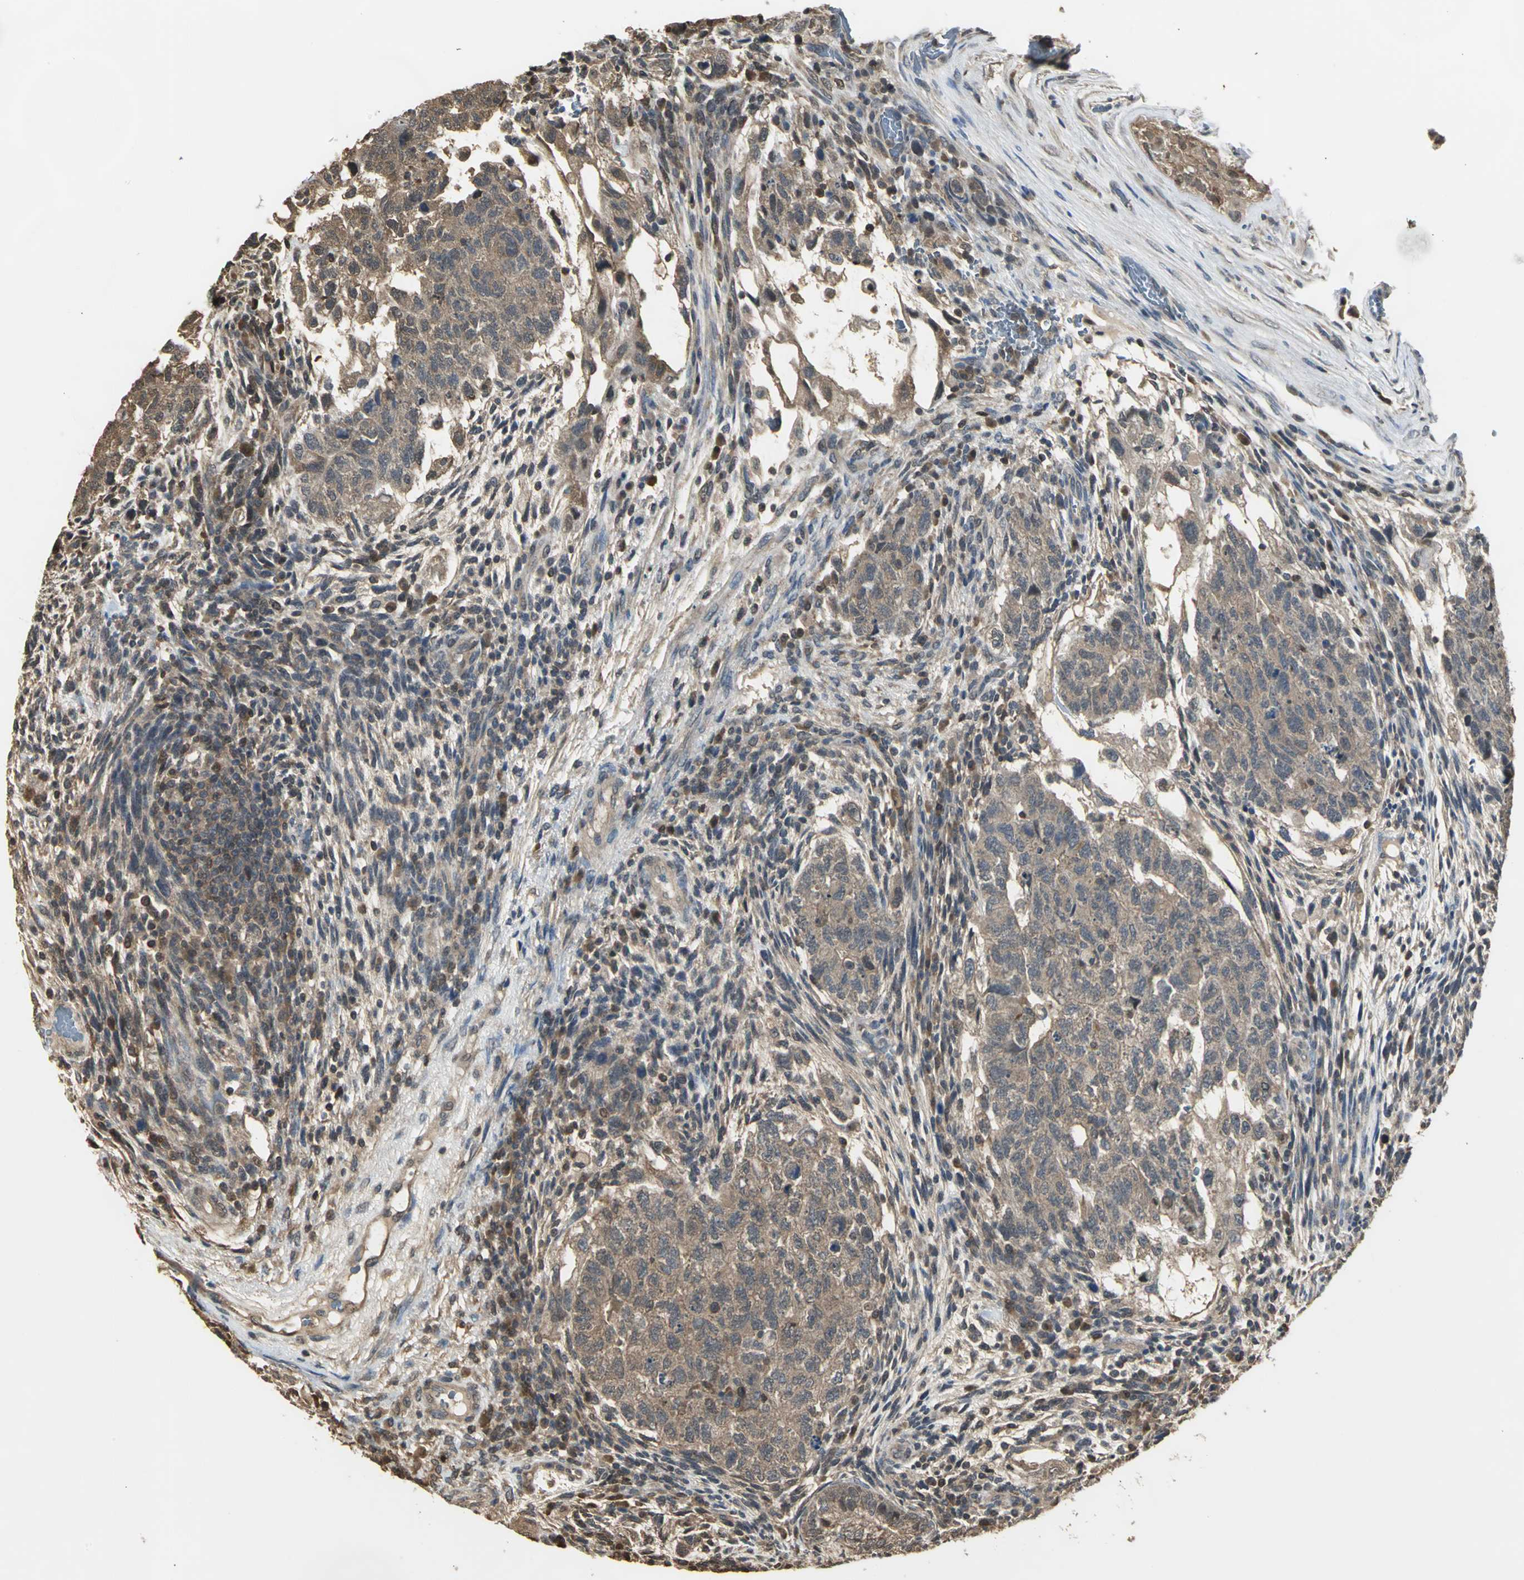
{"staining": {"intensity": "moderate", "quantity": ">75%", "location": "cytoplasmic/membranous"}, "tissue": "testis cancer", "cell_type": "Tumor cells", "image_type": "cancer", "snomed": [{"axis": "morphology", "description": "Normal tissue, NOS"}, {"axis": "morphology", "description": "Carcinoma, Embryonal, NOS"}, {"axis": "topography", "description": "Testis"}], "caption": "Embryonal carcinoma (testis) was stained to show a protein in brown. There is medium levels of moderate cytoplasmic/membranous staining in about >75% of tumor cells.", "gene": "PARK7", "patient": {"sex": "male", "age": 36}}